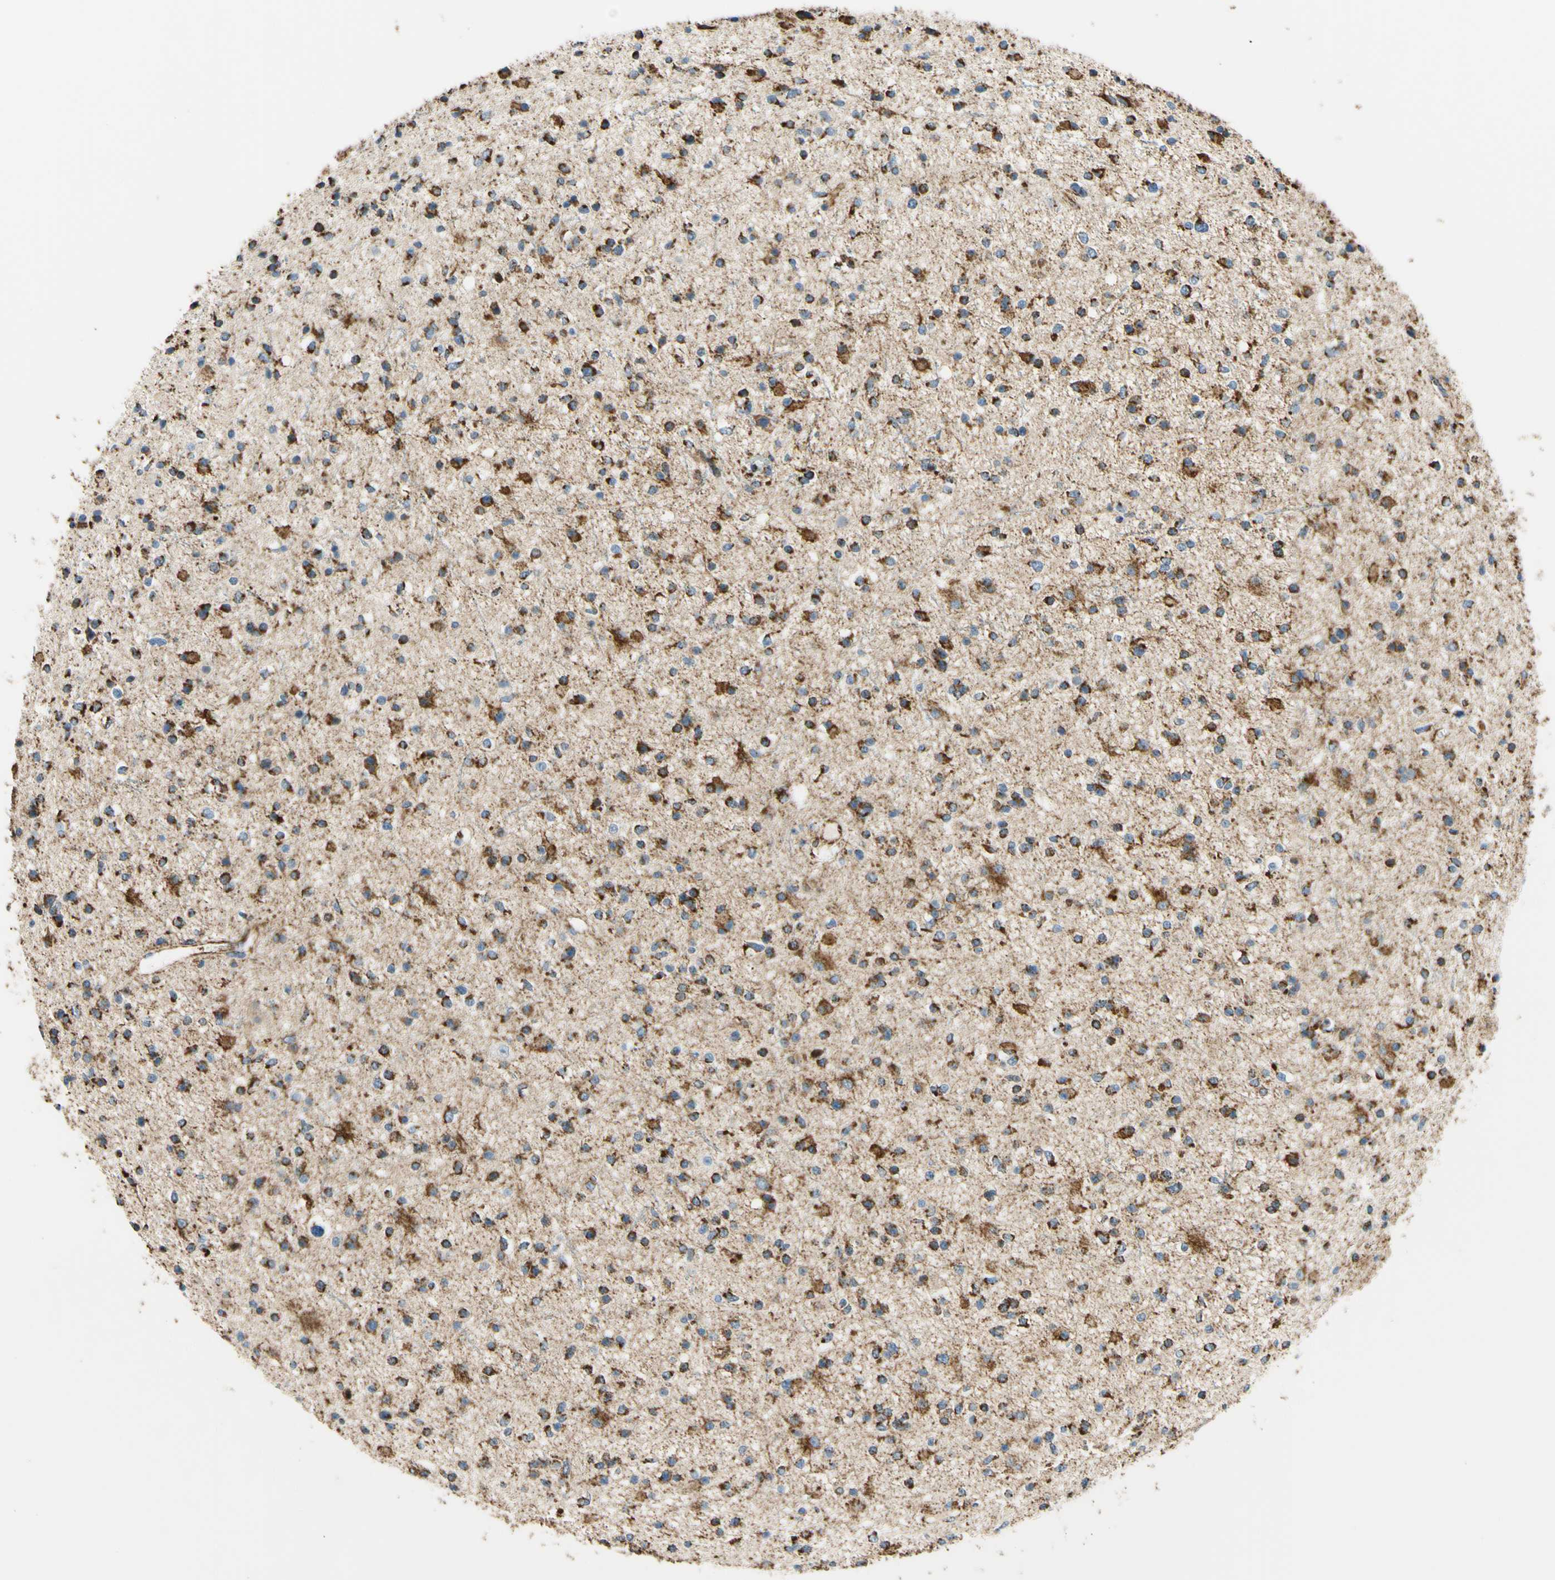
{"staining": {"intensity": "strong", "quantity": "25%-75%", "location": "cytoplasmic/membranous"}, "tissue": "glioma", "cell_type": "Tumor cells", "image_type": "cancer", "snomed": [{"axis": "morphology", "description": "Glioma, malignant, High grade"}, {"axis": "topography", "description": "Brain"}], "caption": "Malignant high-grade glioma stained with IHC shows strong cytoplasmic/membranous staining in approximately 25%-75% of tumor cells. (DAB IHC, brown staining for protein, blue staining for nuclei).", "gene": "MAVS", "patient": {"sex": "male", "age": 33}}